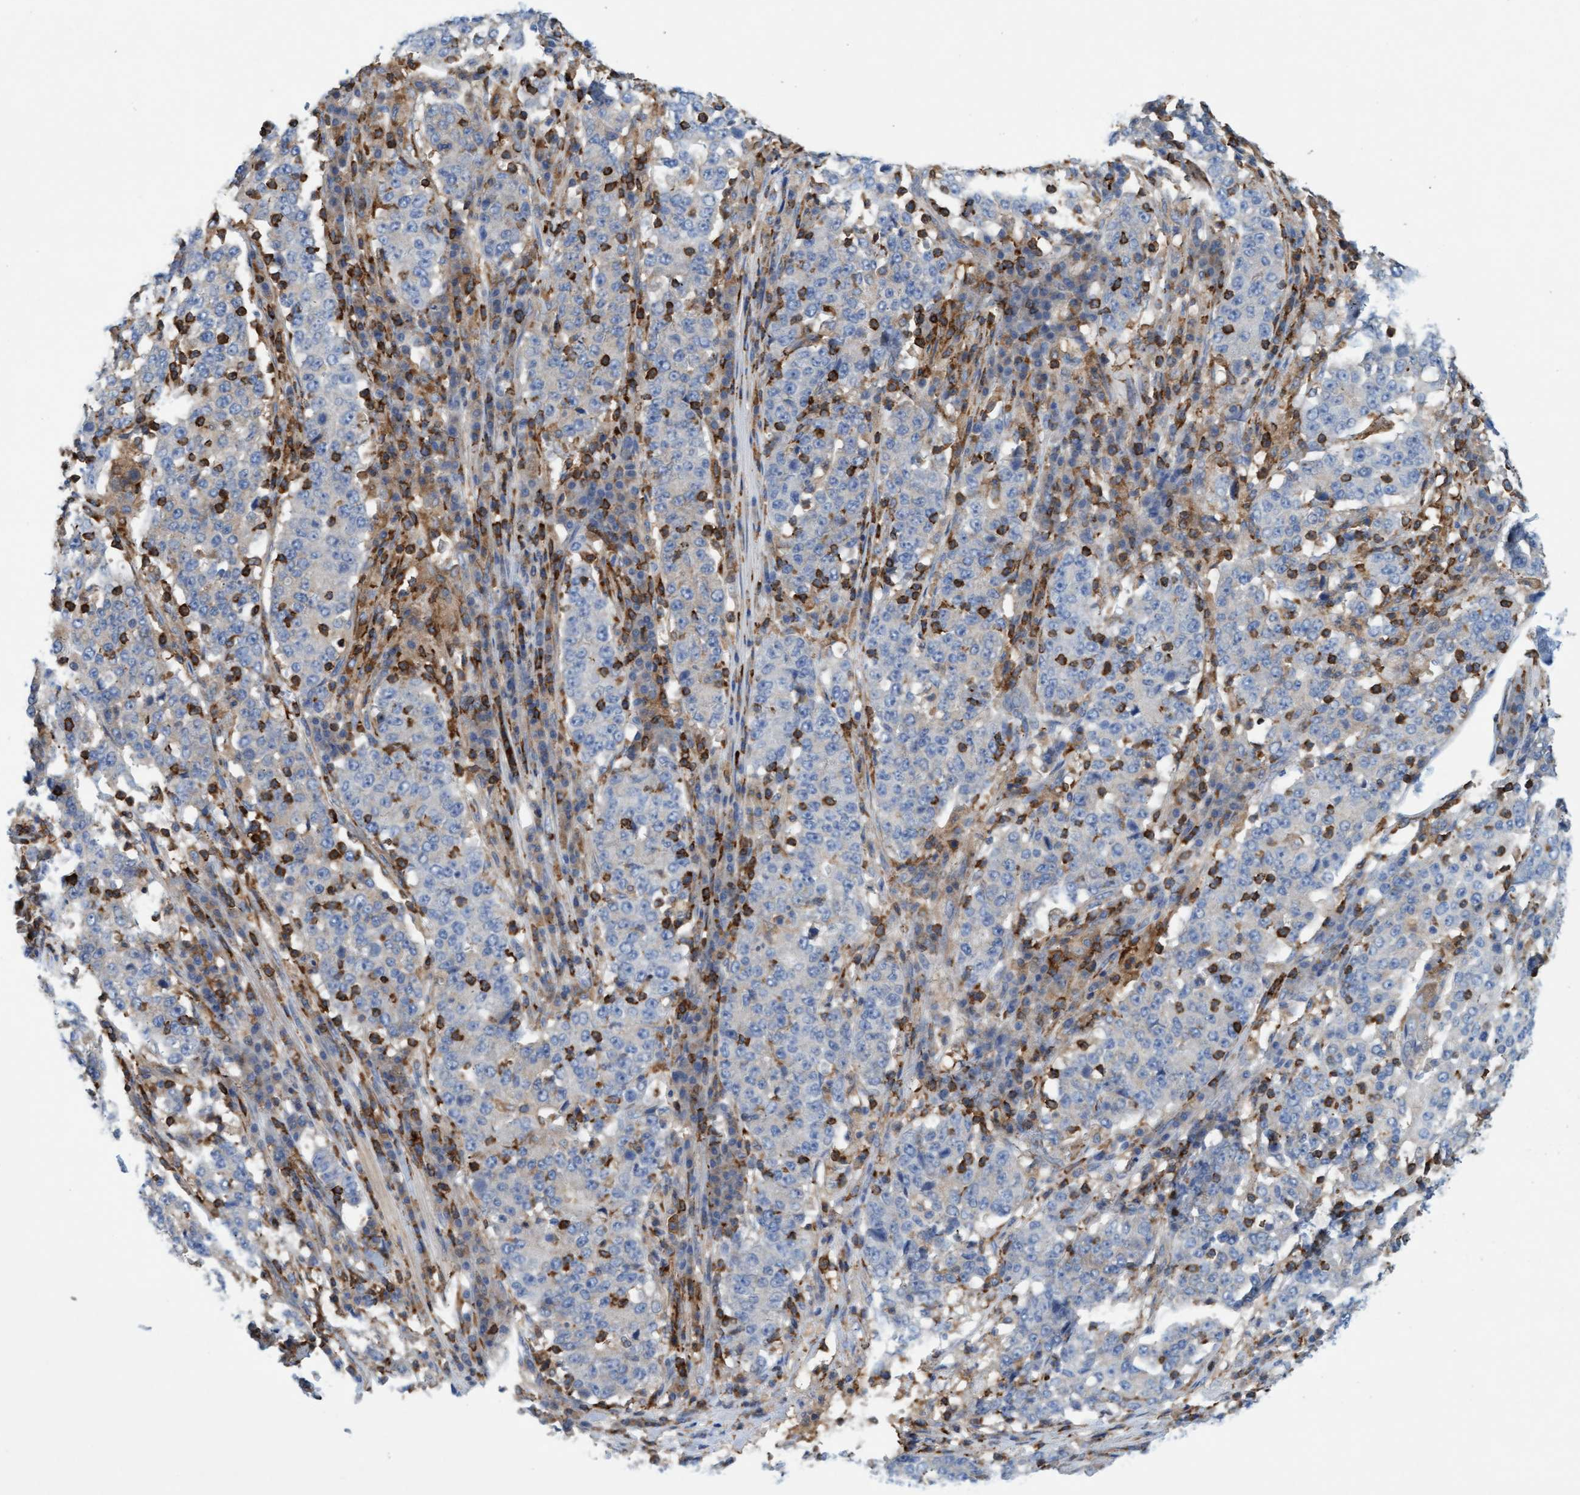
{"staining": {"intensity": "negative", "quantity": "none", "location": "none"}, "tissue": "stomach cancer", "cell_type": "Tumor cells", "image_type": "cancer", "snomed": [{"axis": "morphology", "description": "Adenocarcinoma, NOS"}, {"axis": "topography", "description": "Stomach"}], "caption": "IHC of human stomach adenocarcinoma displays no positivity in tumor cells.", "gene": "FNBP1", "patient": {"sex": "male", "age": 59}}